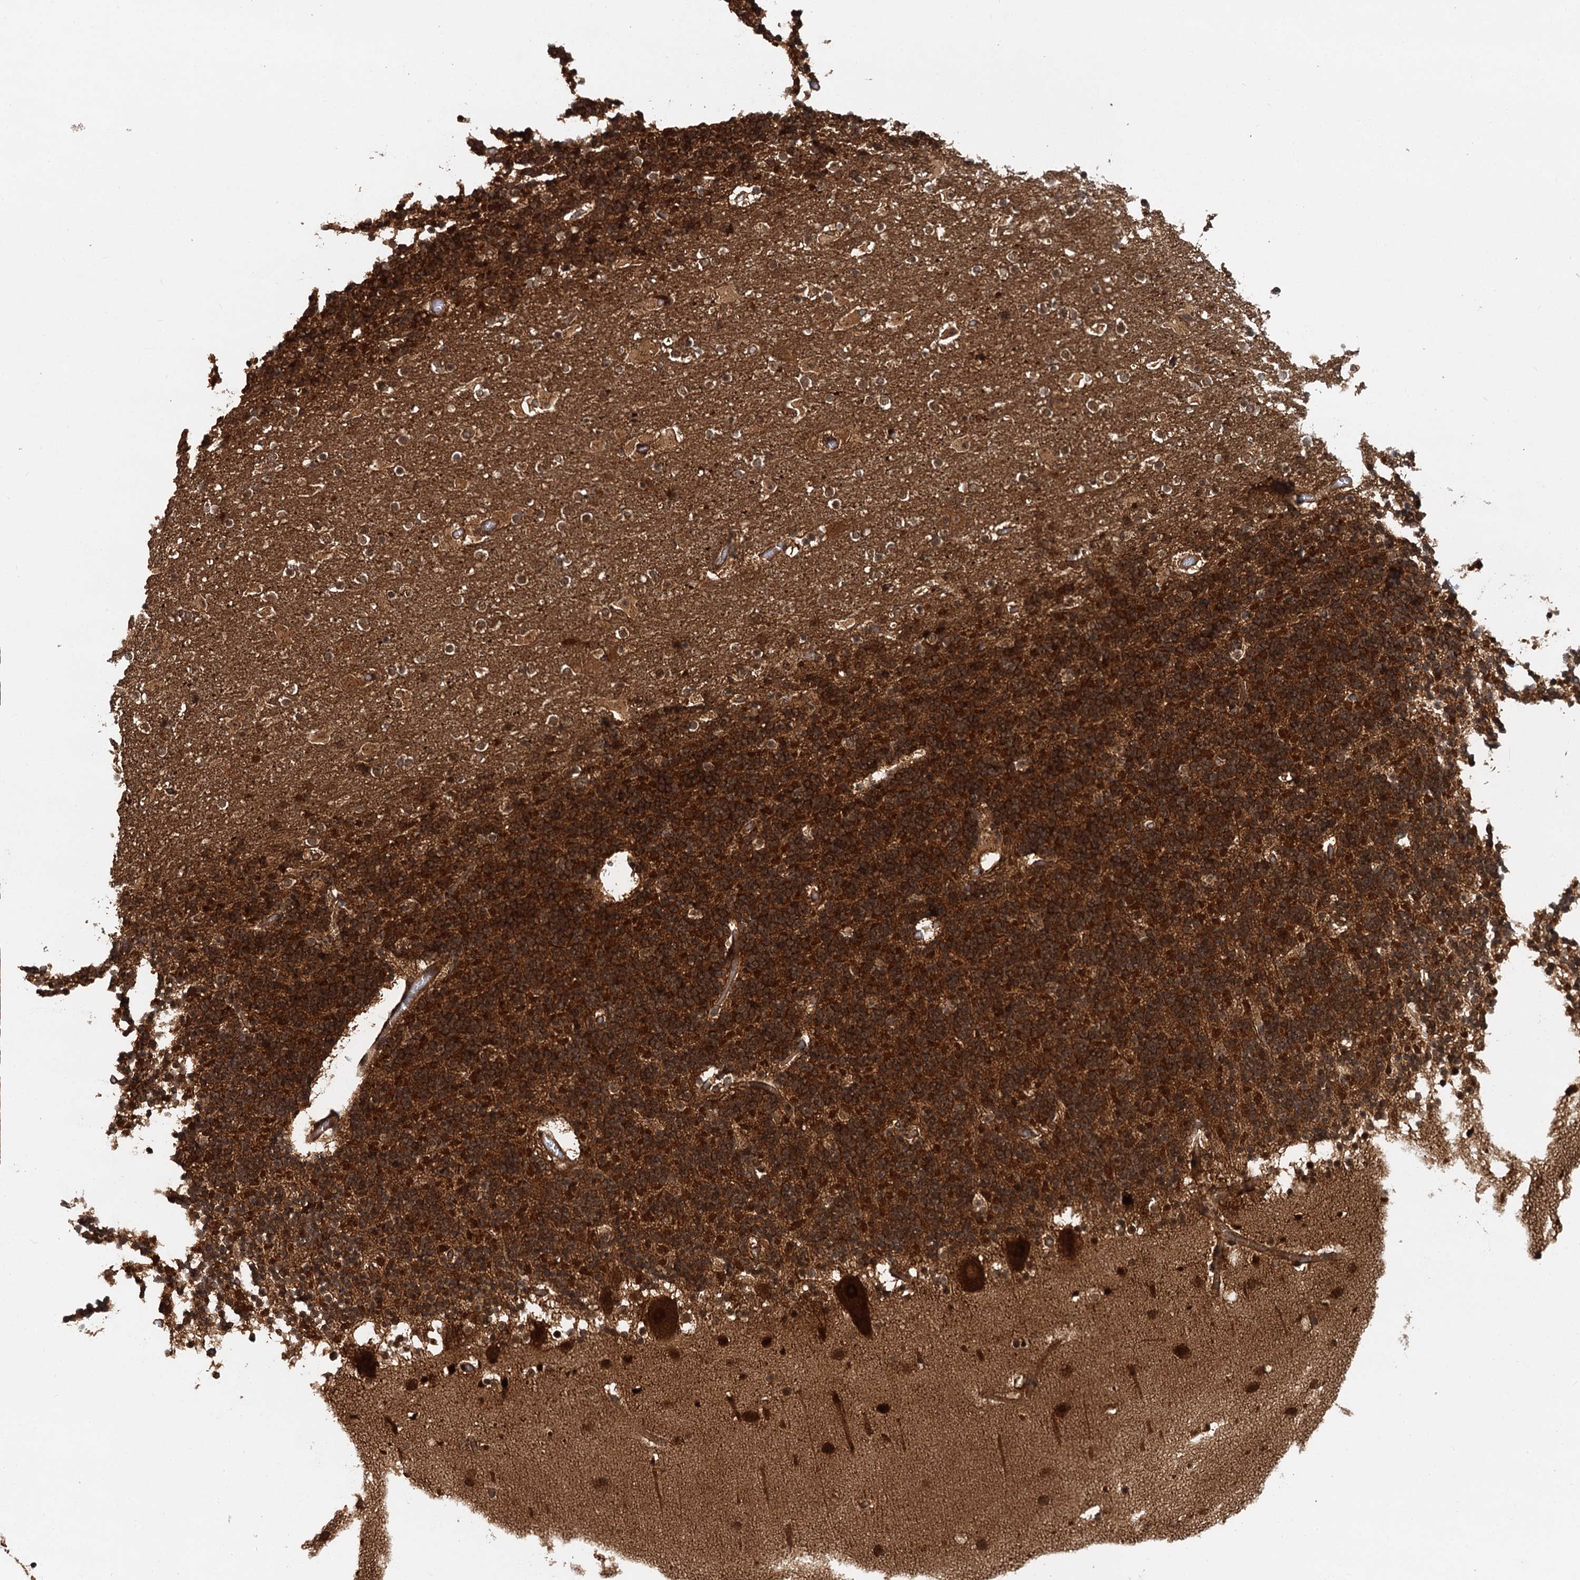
{"staining": {"intensity": "strong", "quantity": ">75%", "location": "cytoplasmic/membranous"}, "tissue": "cerebellum", "cell_type": "Cells in granular layer", "image_type": "normal", "snomed": [{"axis": "morphology", "description": "Normal tissue, NOS"}, {"axis": "topography", "description": "Cerebellum"}], "caption": "Cells in granular layer display strong cytoplasmic/membranous expression in approximately >75% of cells in unremarkable cerebellum. Nuclei are stained in blue.", "gene": "STUB1", "patient": {"sex": "male", "age": 57}}